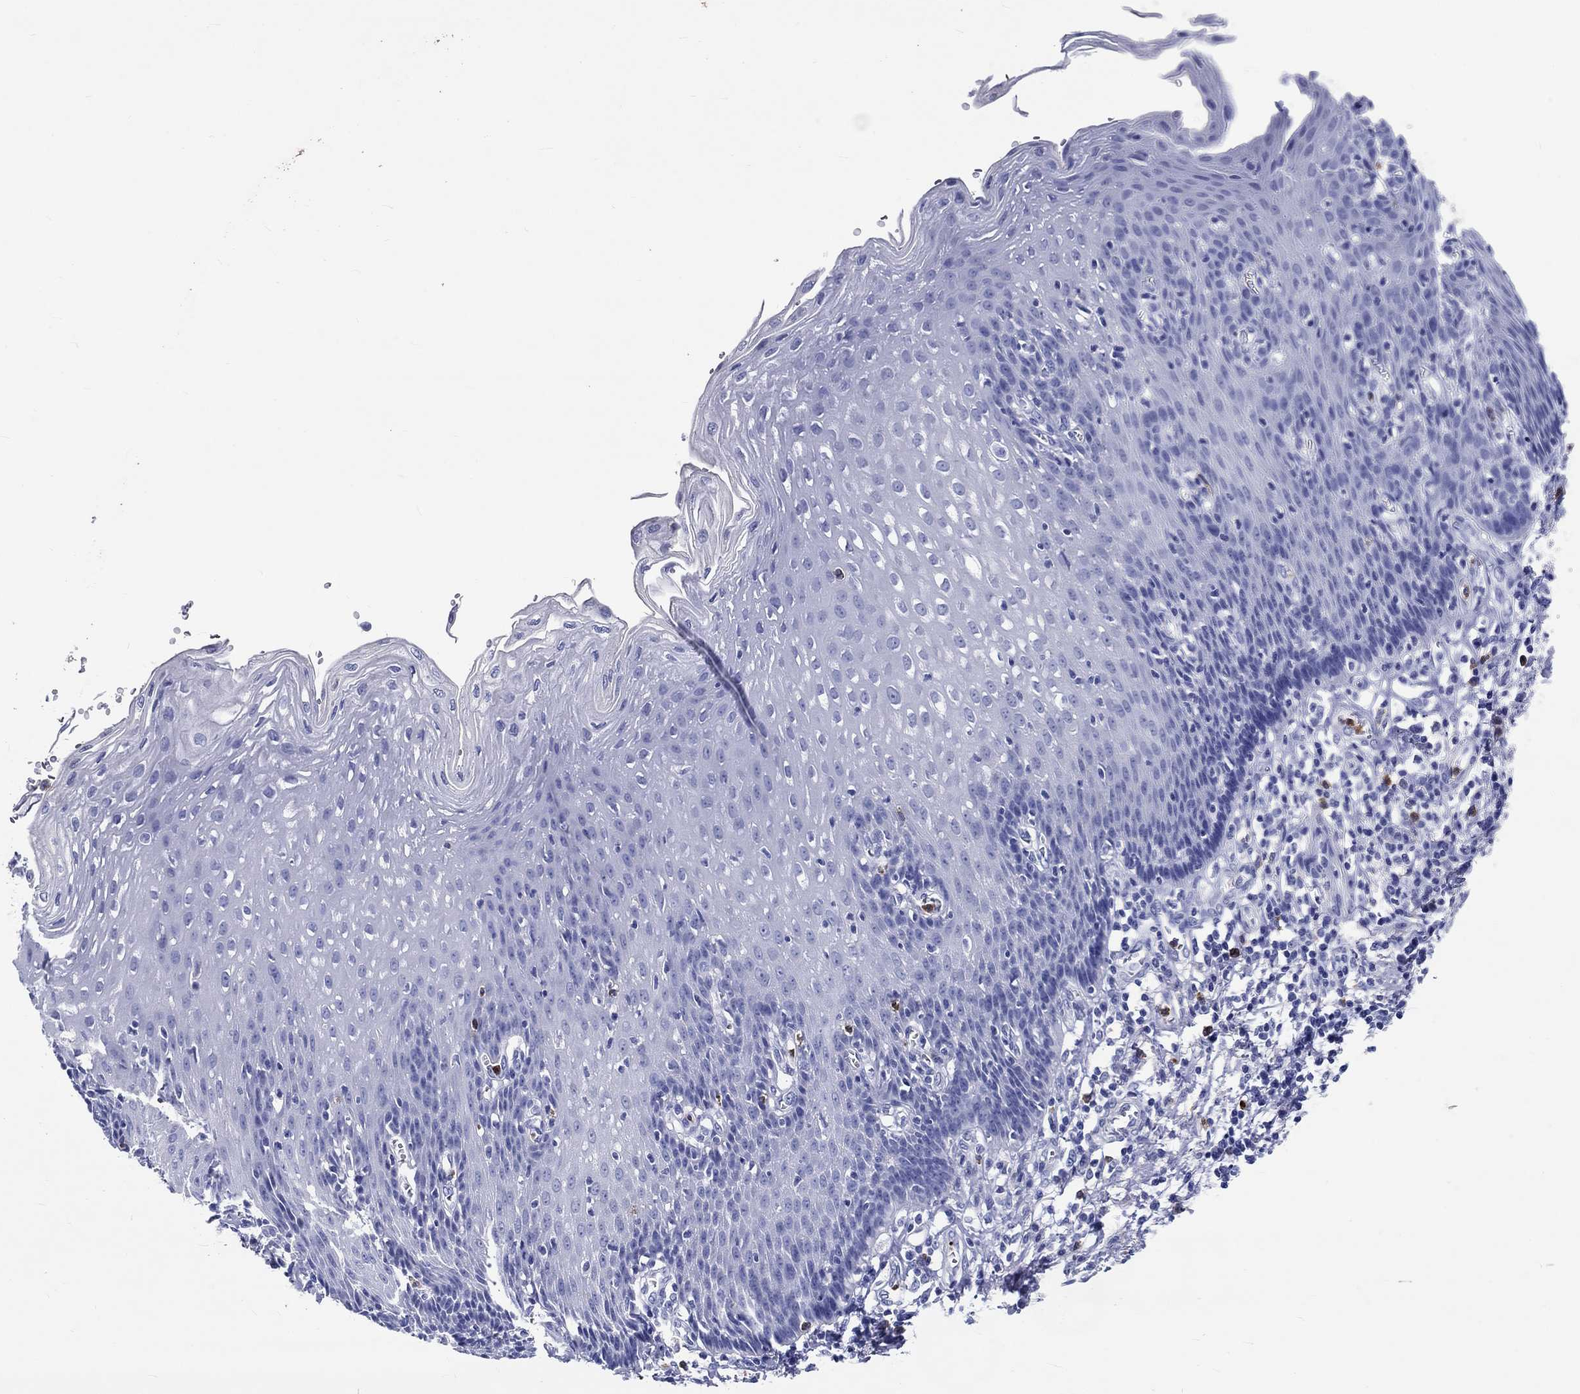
{"staining": {"intensity": "negative", "quantity": "none", "location": "none"}, "tissue": "esophagus", "cell_type": "Squamous epithelial cells", "image_type": "normal", "snomed": [{"axis": "morphology", "description": "Normal tissue, NOS"}, {"axis": "topography", "description": "Esophagus"}], "caption": "This is an immunohistochemistry (IHC) histopathology image of unremarkable esophagus. There is no expression in squamous epithelial cells.", "gene": "EPX", "patient": {"sex": "male", "age": 57}}